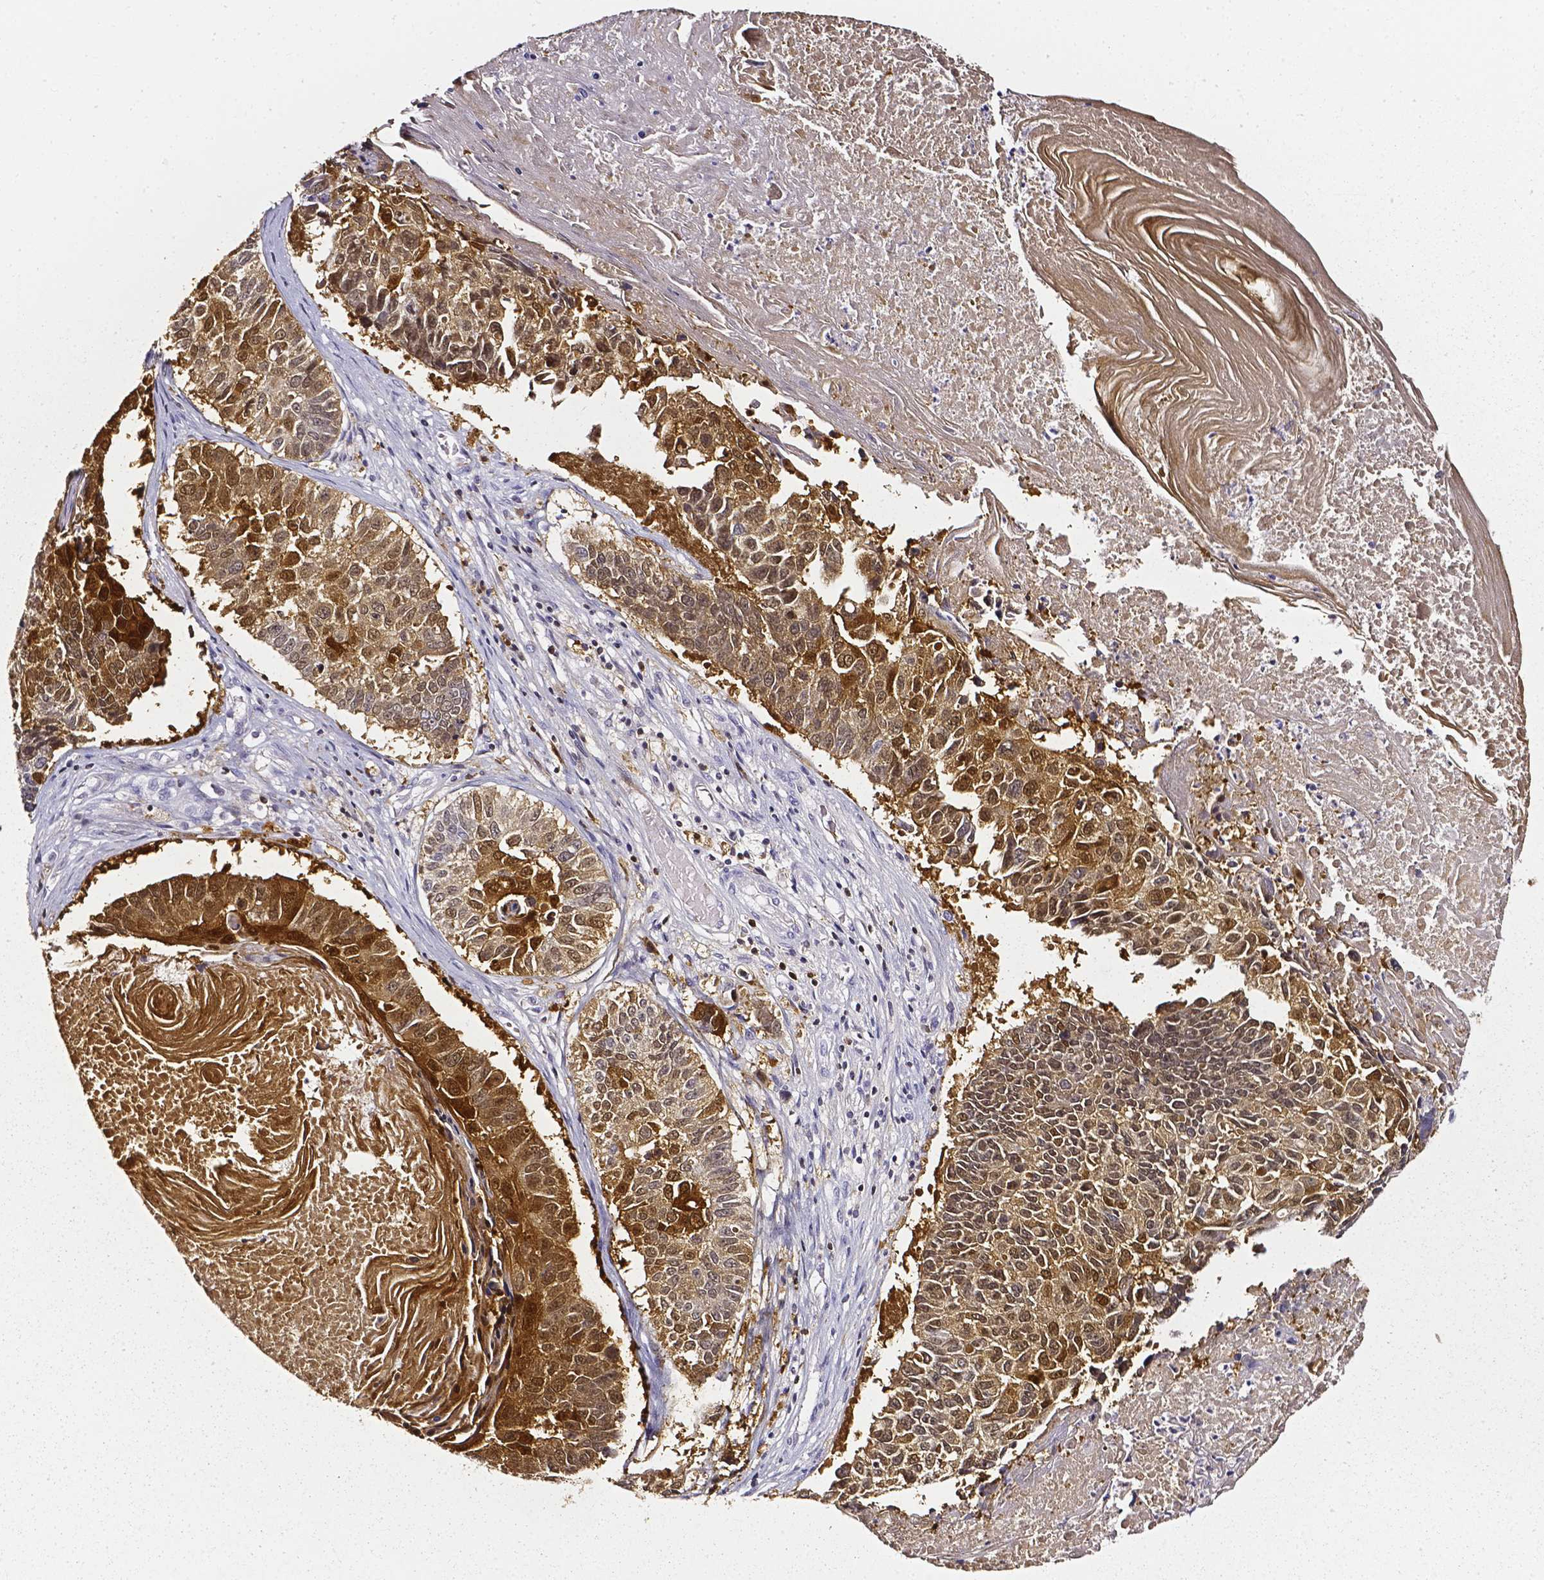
{"staining": {"intensity": "moderate", "quantity": ">75%", "location": "cytoplasmic/membranous,nuclear"}, "tissue": "lung cancer", "cell_type": "Tumor cells", "image_type": "cancer", "snomed": [{"axis": "morphology", "description": "Squamous cell carcinoma, NOS"}, {"axis": "topography", "description": "Lung"}], "caption": "A brown stain highlights moderate cytoplasmic/membranous and nuclear expression of a protein in lung cancer (squamous cell carcinoma) tumor cells. The staining is performed using DAB (3,3'-diaminobenzidine) brown chromogen to label protein expression. The nuclei are counter-stained blue using hematoxylin.", "gene": "AKR1B10", "patient": {"sex": "male", "age": 73}}